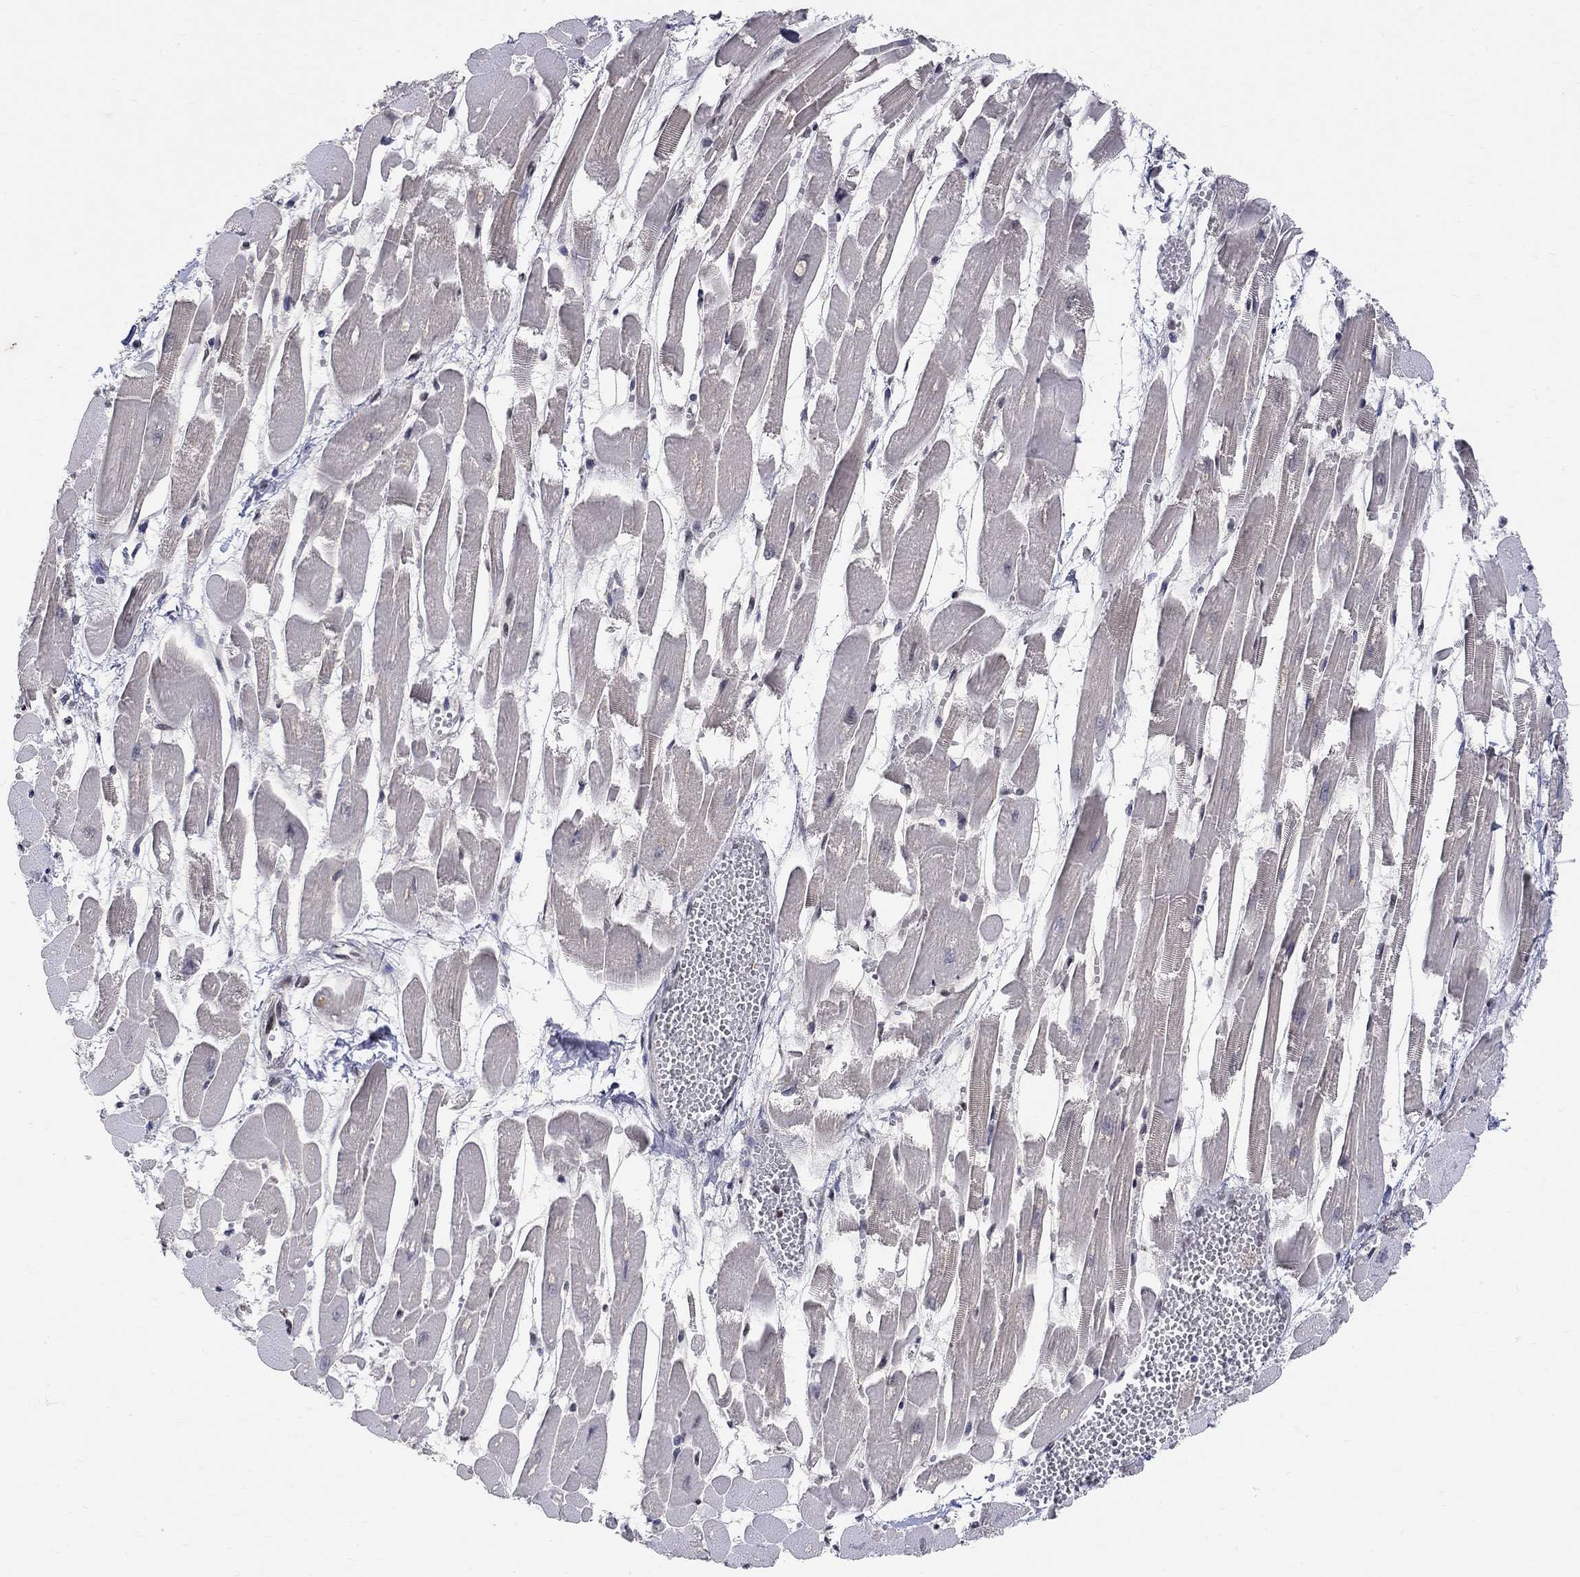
{"staining": {"intensity": "negative", "quantity": "none", "location": "none"}, "tissue": "heart muscle", "cell_type": "Cardiomyocytes", "image_type": "normal", "snomed": [{"axis": "morphology", "description": "Normal tissue, NOS"}, {"axis": "topography", "description": "Heart"}], "caption": "Micrograph shows no protein expression in cardiomyocytes of unremarkable heart muscle.", "gene": "KLF12", "patient": {"sex": "female", "age": 52}}